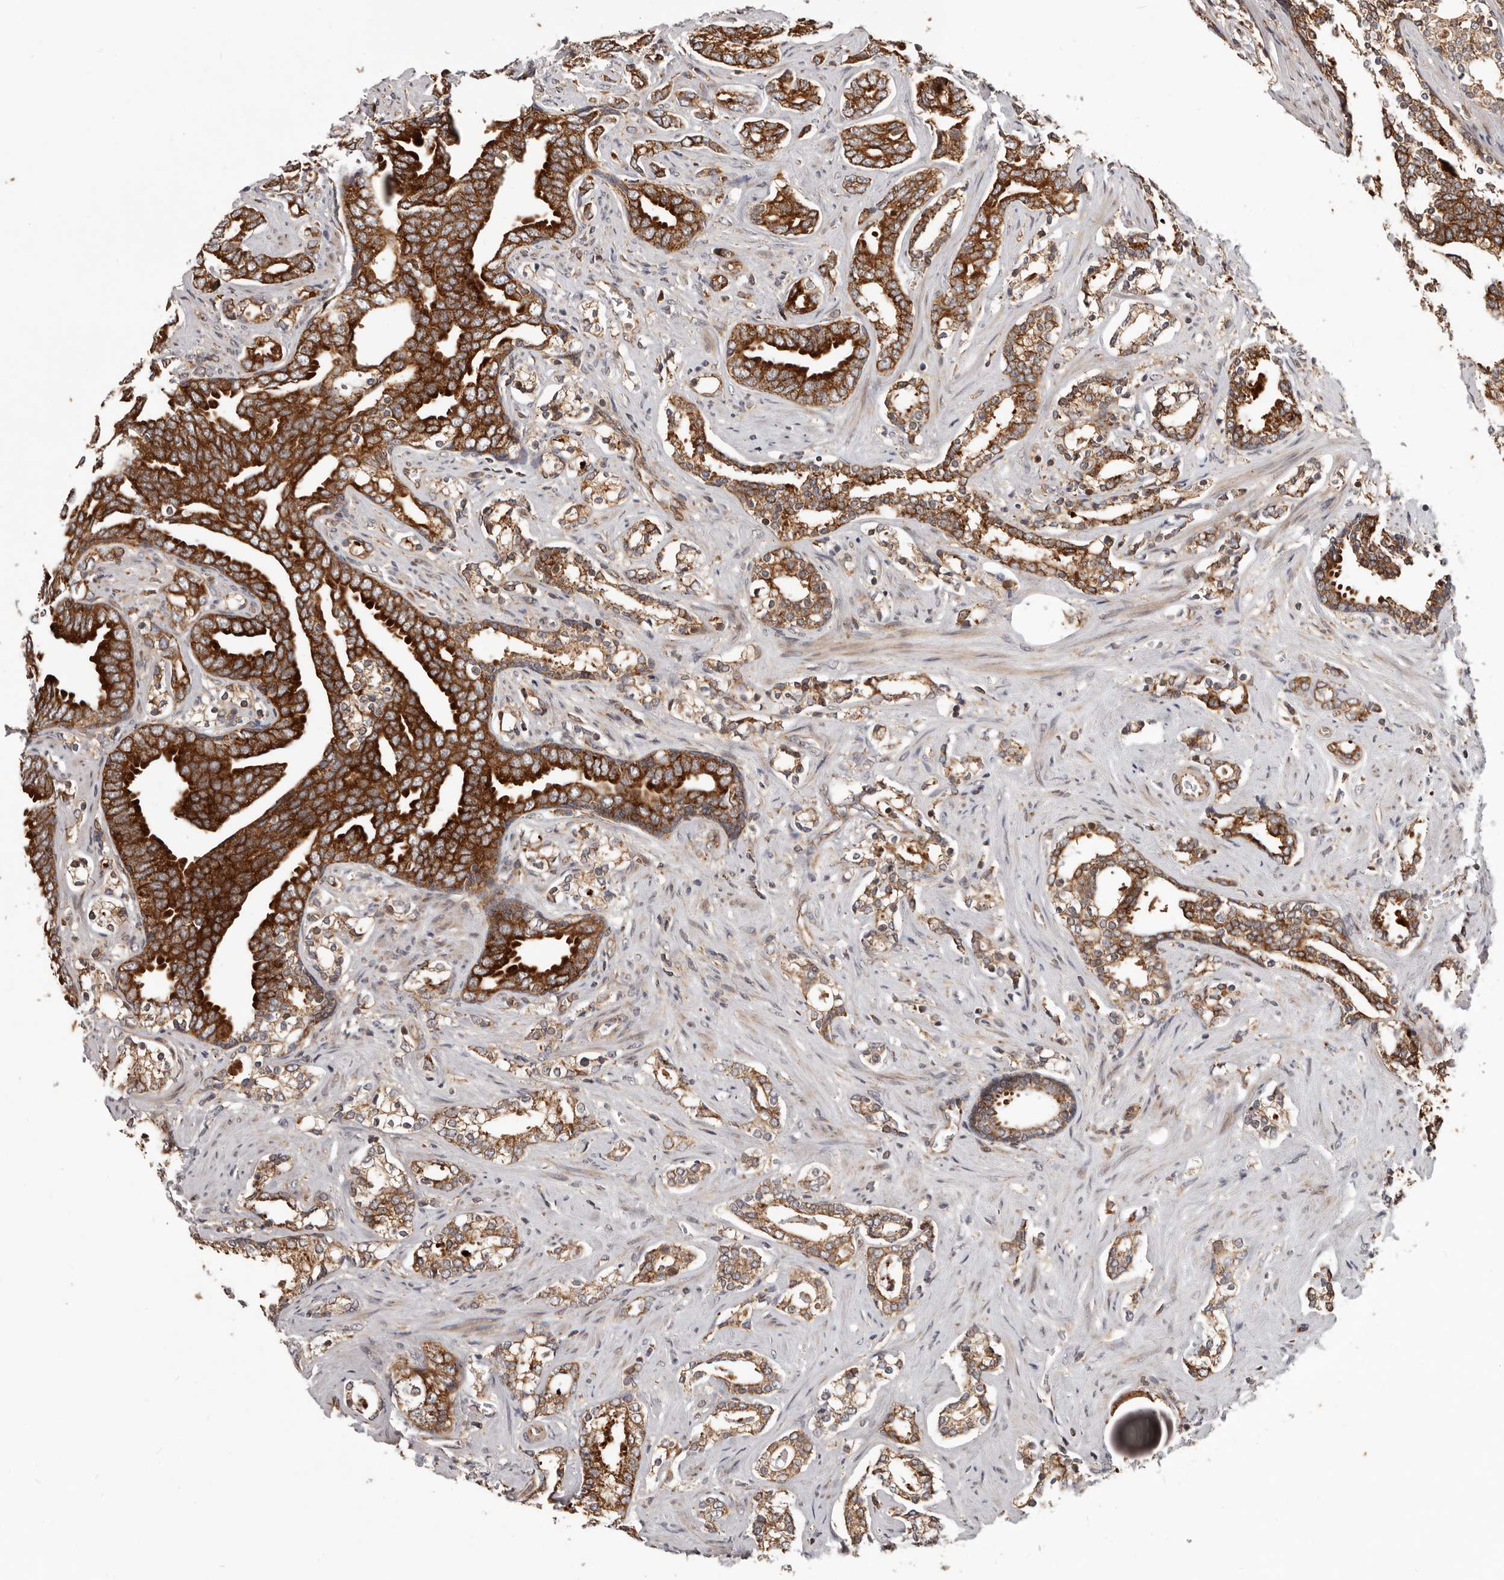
{"staining": {"intensity": "strong", "quantity": ">75%", "location": "cytoplasmic/membranous"}, "tissue": "prostate cancer", "cell_type": "Tumor cells", "image_type": "cancer", "snomed": [{"axis": "morphology", "description": "Adenocarcinoma, Medium grade"}, {"axis": "topography", "description": "Prostate"}], "caption": "Brown immunohistochemical staining in adenocarcinoma (medium-grade) (prostate) demonstrates strong cytoplasmic/membranous staining in about >75% of tumor cells.", "gene": "MRPS10", "patient": {"sex": "male", "age": 67}}